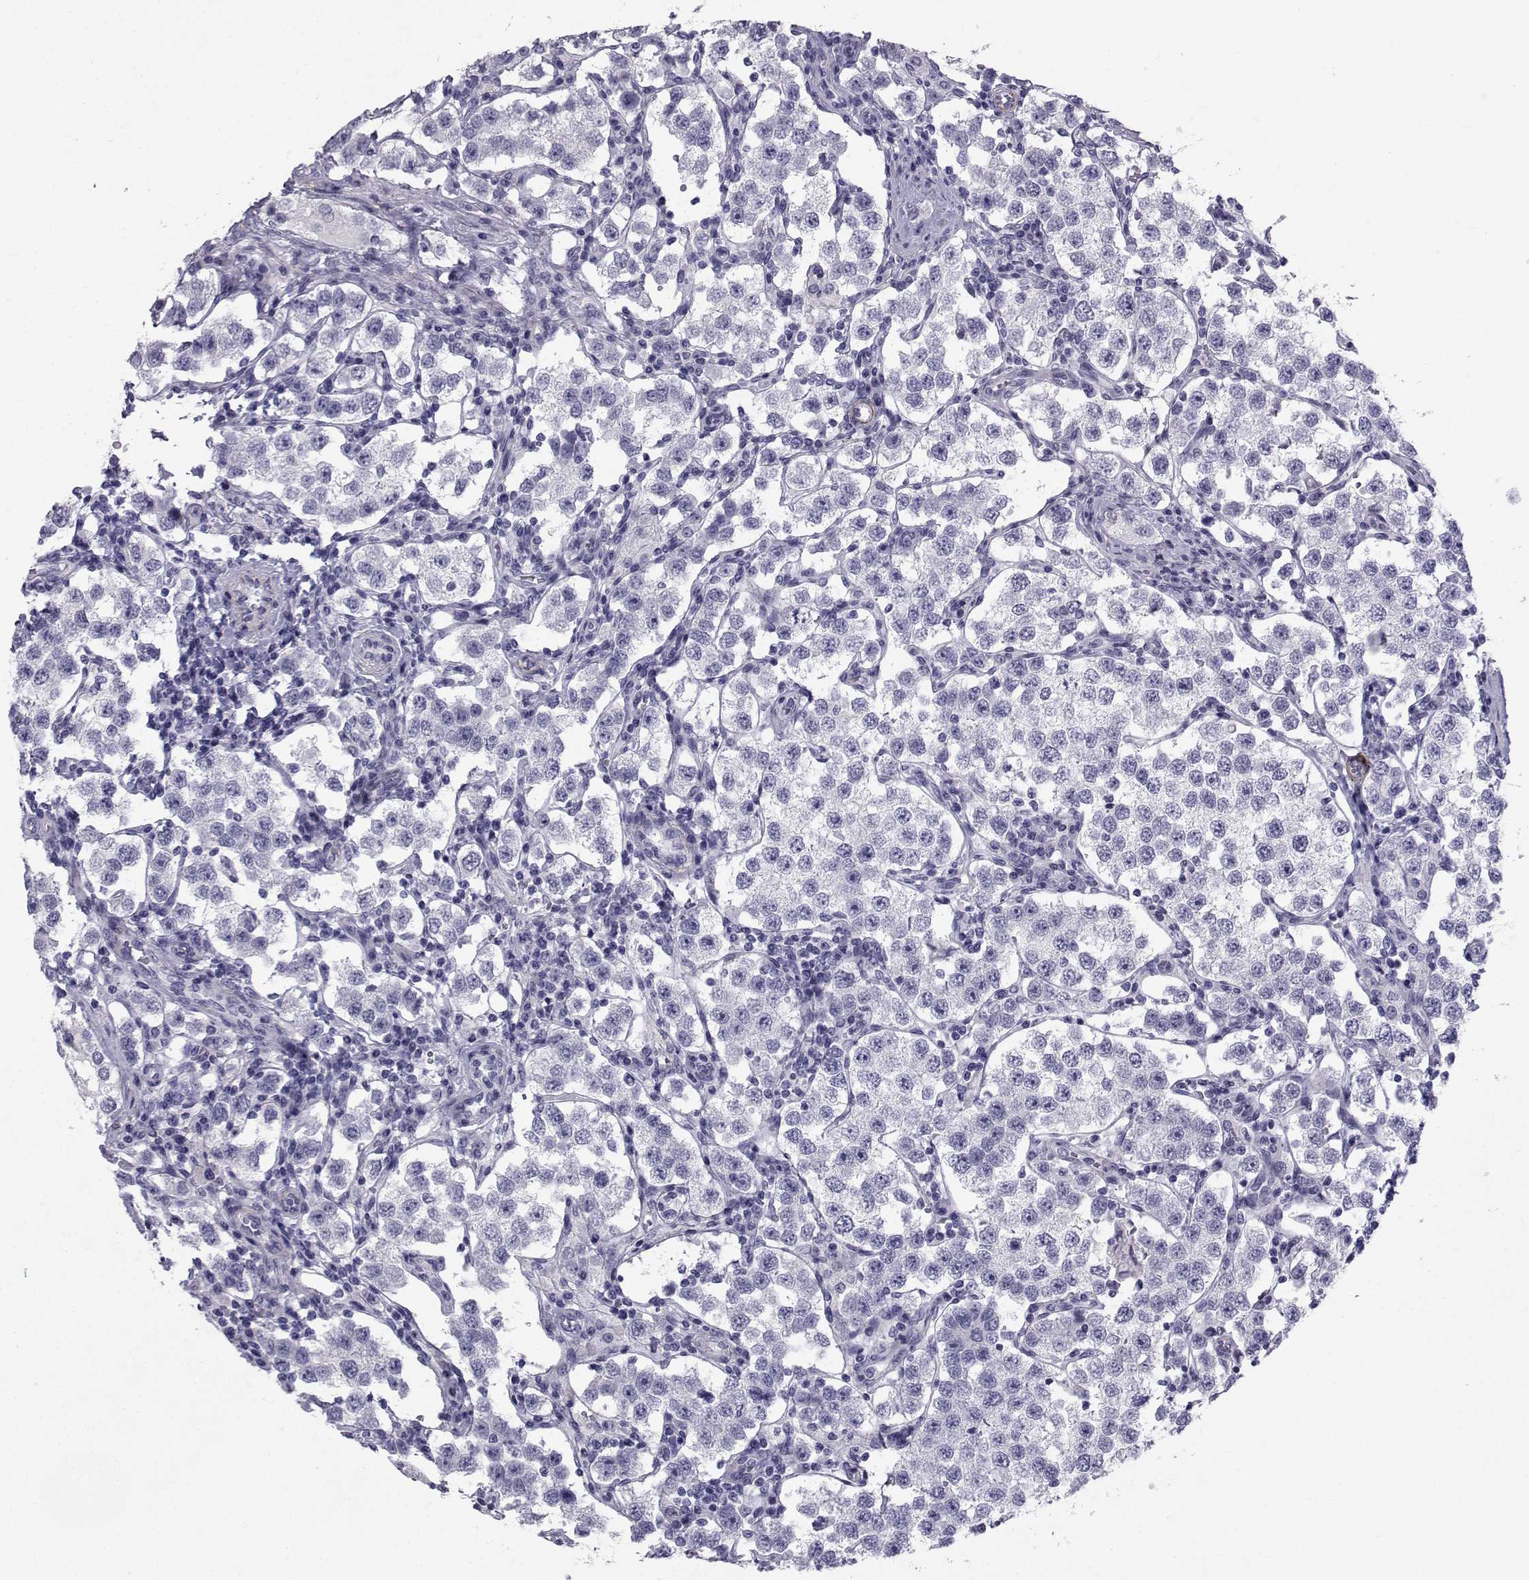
{"staining": {"intensity": "negative", "quantity": "none", "location": "none"}, "tissue": "testis cancer", "cell_type": "Tumor cells", "image_type": "cancer", "snomed": [{"axis": "morphology", "description": "Seminoma, NOS"}, {"axis": "topography", "description": "Testis"}], "caption": "IHC histopathology image of neoplastic tissue: seminoma (testis) stained with DAB shows no significant protein expression in tumor cells.", "gene": "SPANXD", "patient": {"sex": "male", "age": 37}}